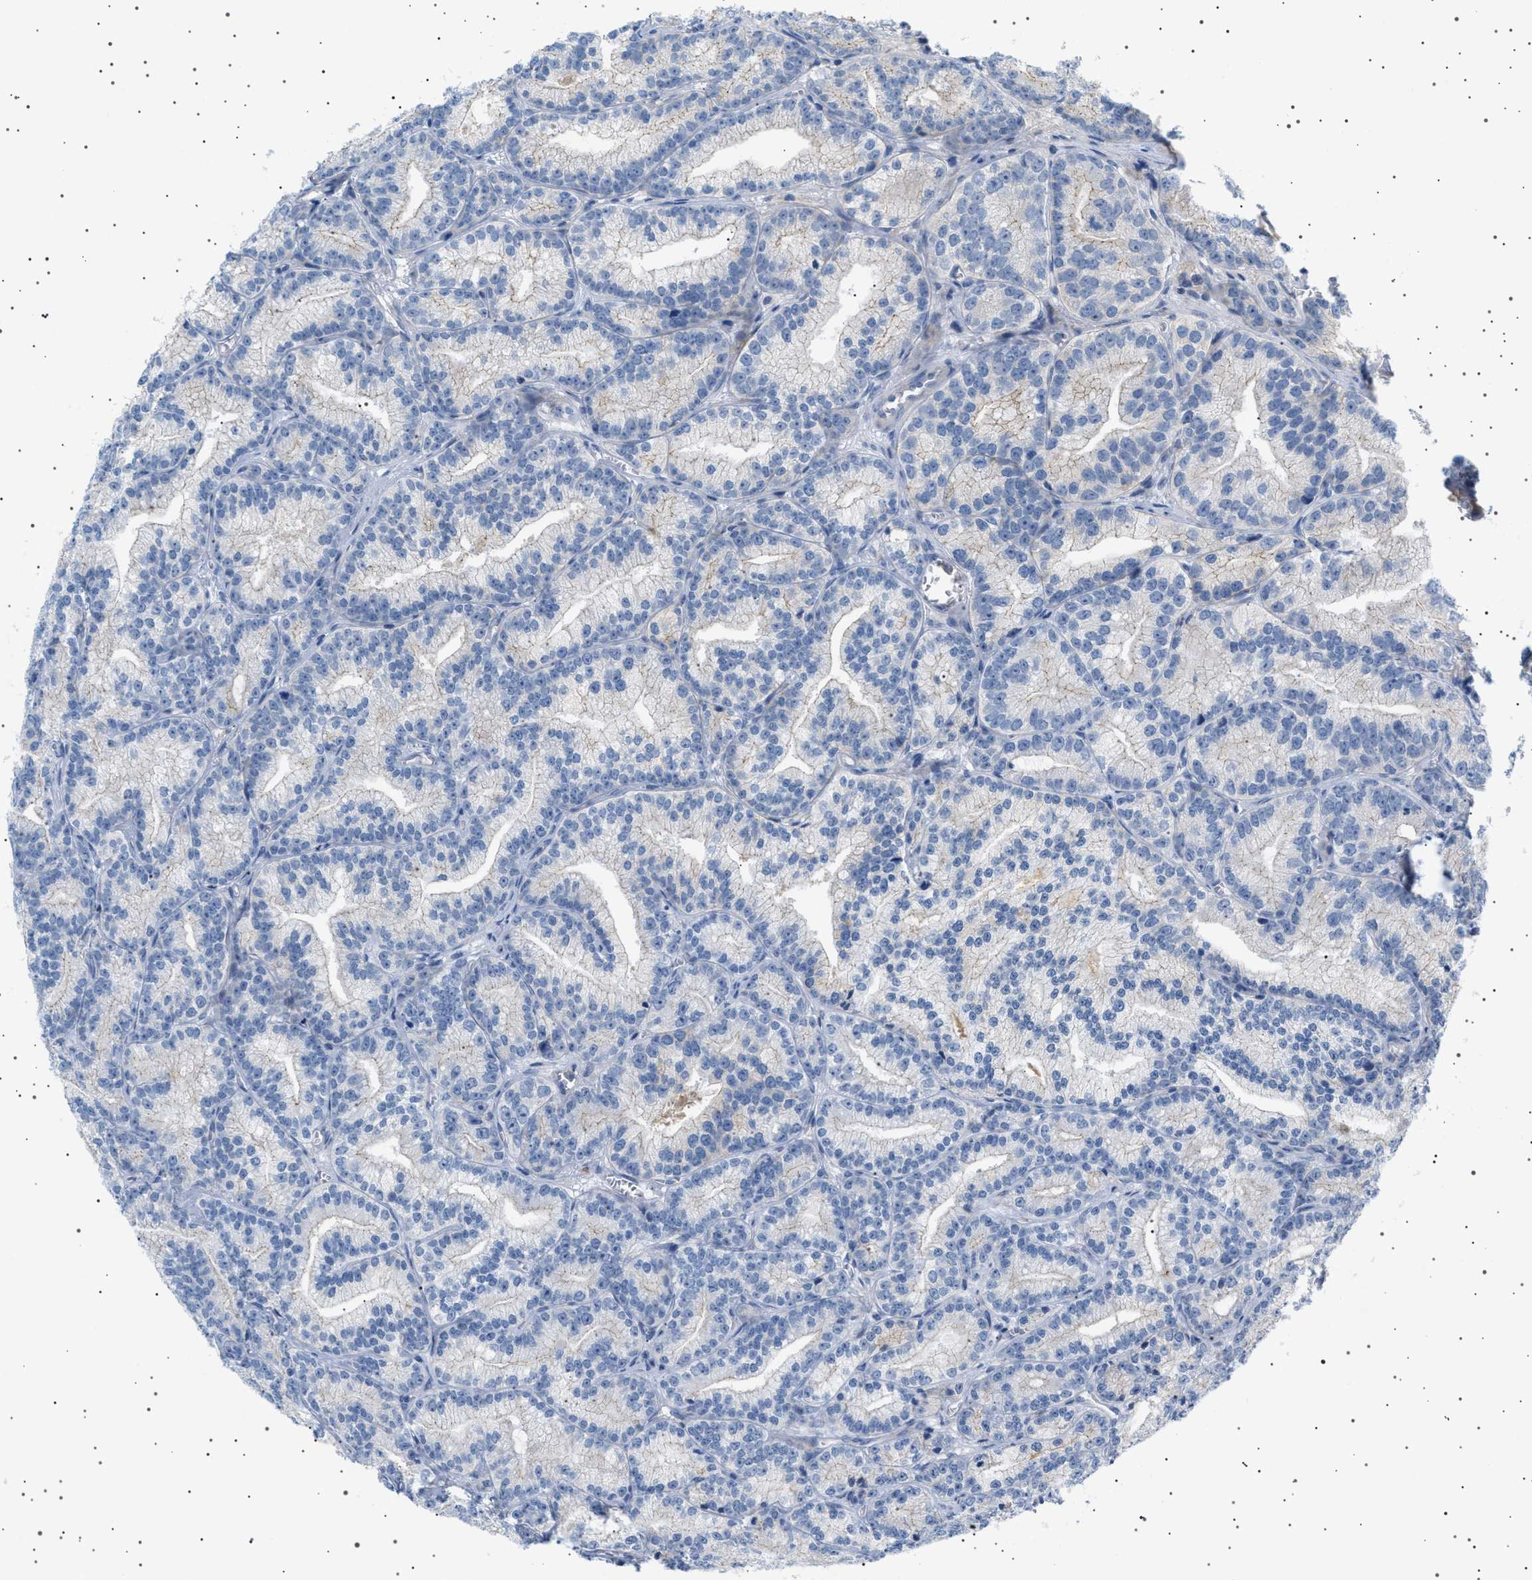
{"staining": {"intensity": "negative", "quantity": "none", "location": "none"}, "tissue": "prostate cancer", "cell_type": "Tumor cells", "image_type": "cancer", "snomed": [{"axis": "morphology", "description": "Adenocarcinoma, Low grade"}, {"axis": "topography", "description": "Prostate"}], "caption": "Tumor cells are negative for protein expression in human prostate low-grade adenocarcinoma. (Brightfield microscopy of DAB (3,3'-diaminobenzidine) immunohistochemistry (IHC) at high magnification).", "gene": "ADCY10", "patient": {"sex": "male", "age": 89}}